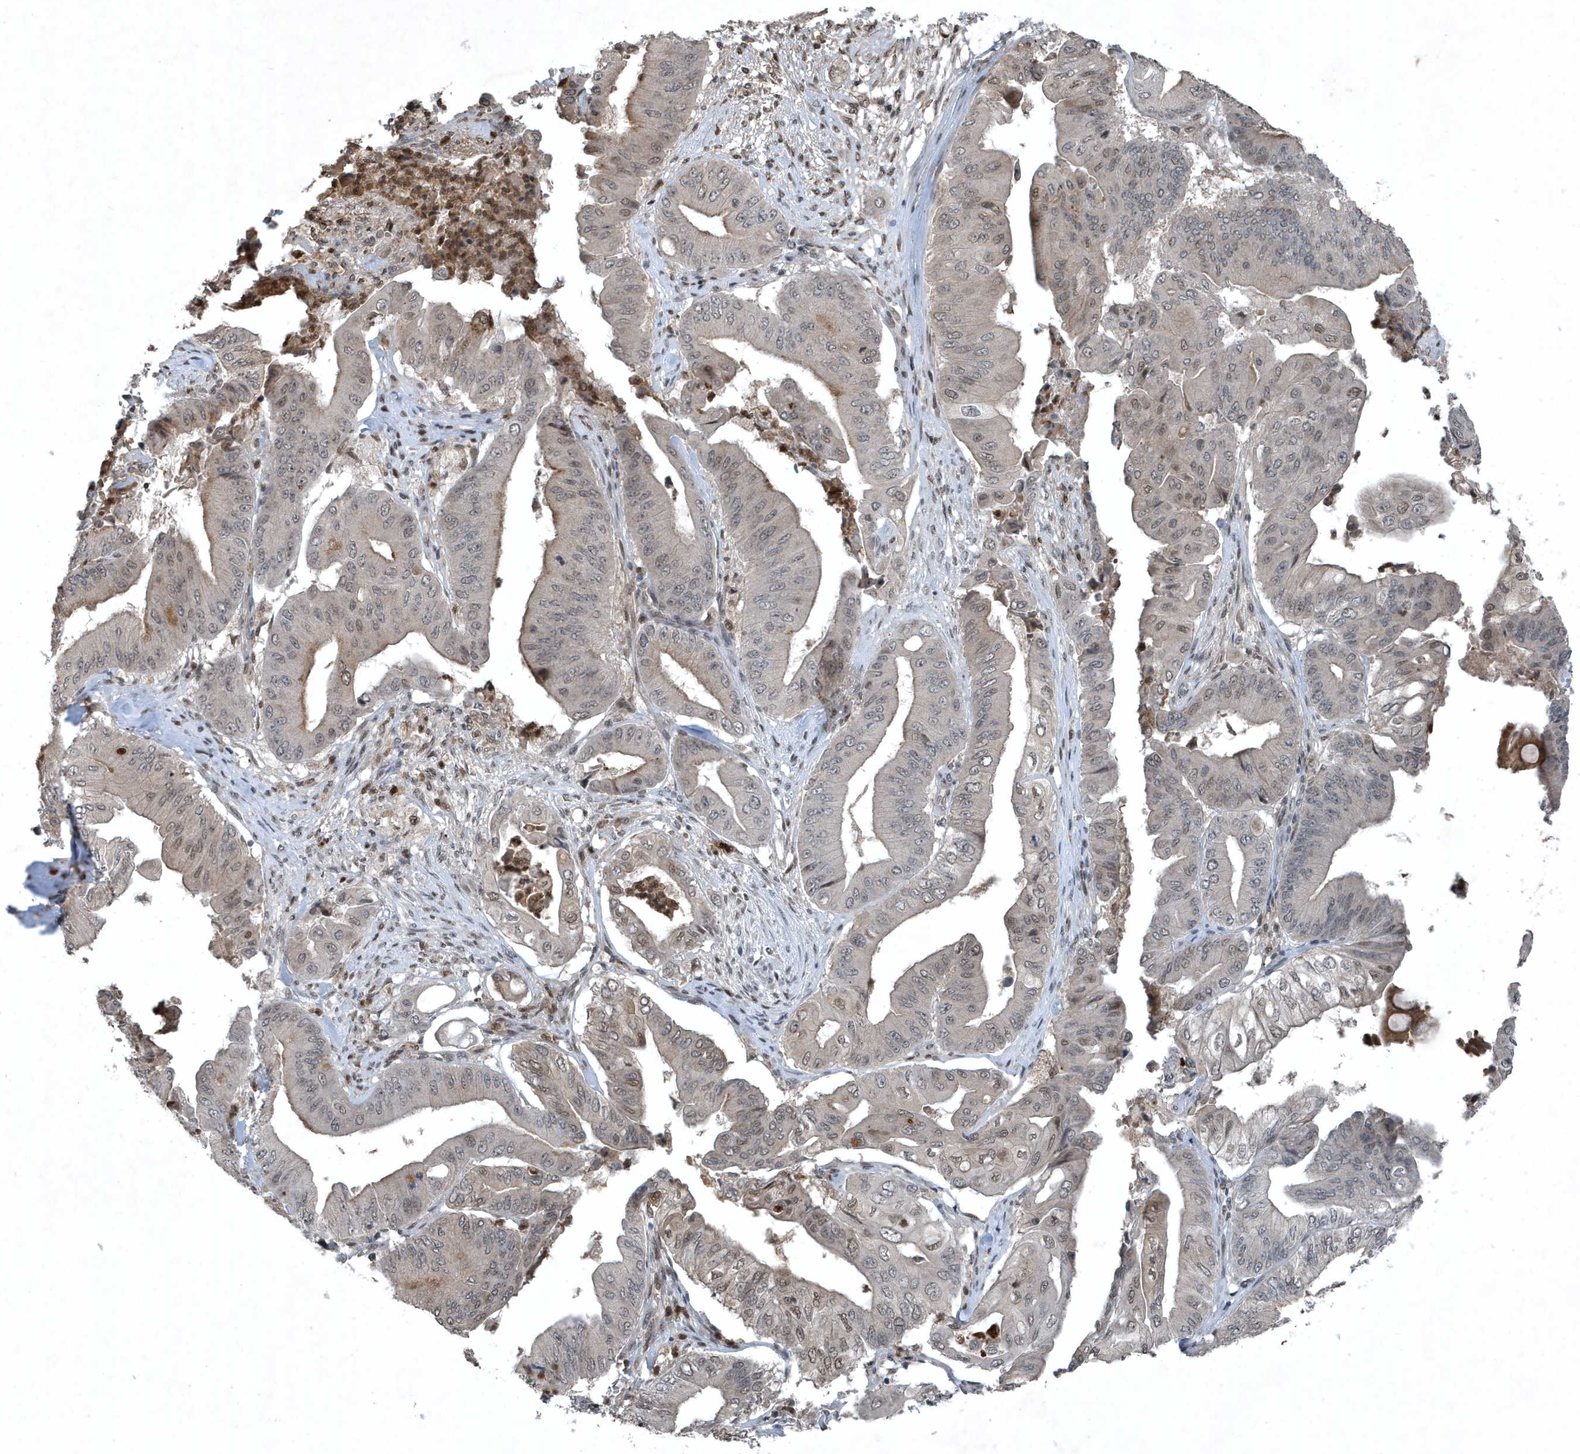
{"staining": {"intensity": "weak", "quantity": "25%-75%", "location": "cytoplasmic/membranous,nuclear"}, "tissue": "pancreatic cancer", "cell_type": "Tumor cells", "image_type": "cancer", "snomed": [{"axis": "morphology", "description": "Adenocarcinoma, NOS"}, {"axis": "topography", "description": "Pancreas"}], "caption": "Protein staining reveals weak cytoplasmic/membranous and nuclear positivity in approximately 25%-75% of tumor cells in pancreatic adenocarcinoma.", "gene": "HSPA1A", "patient": {"sex": "female", "age": 77}}